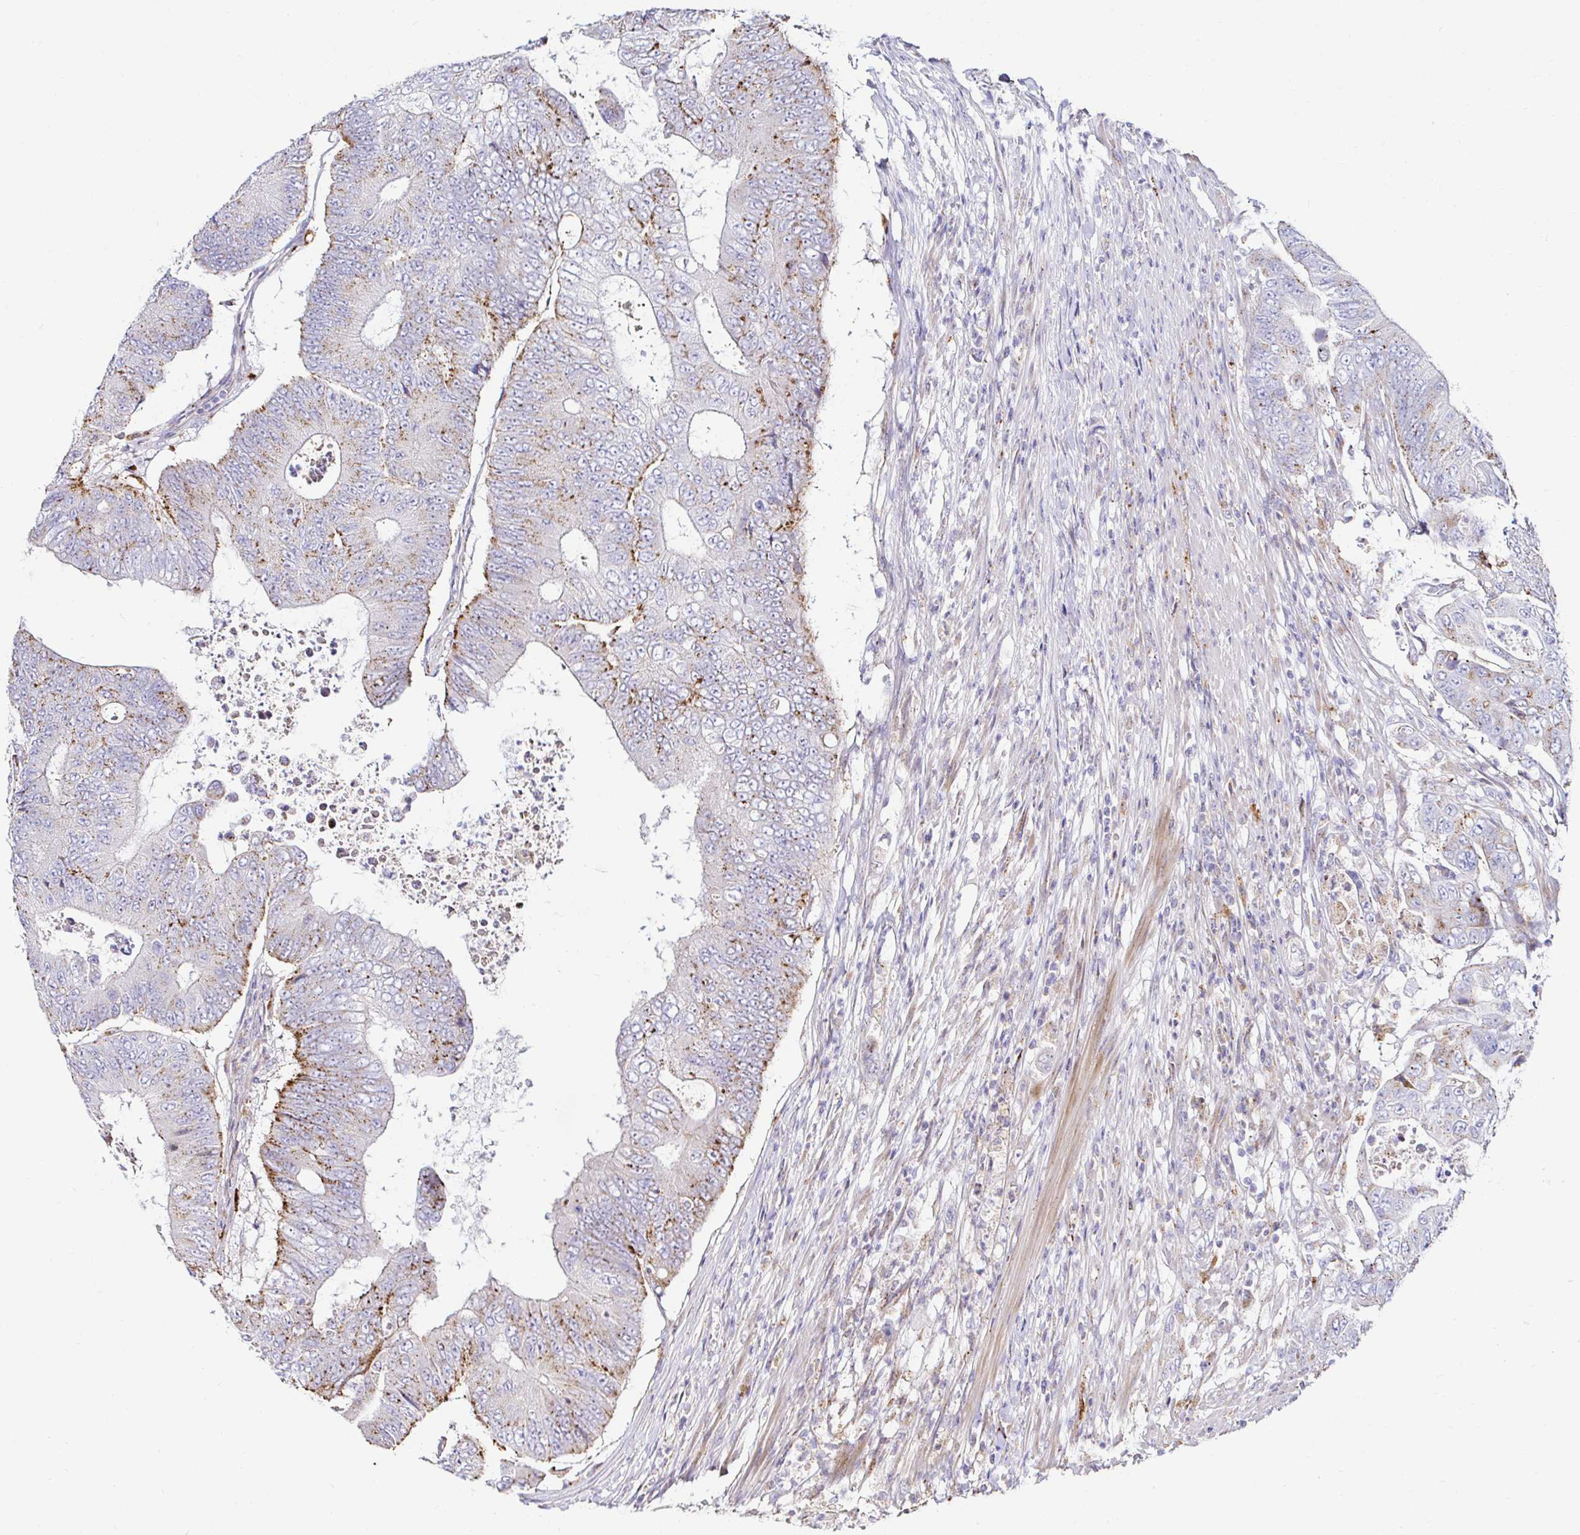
{"staining": {"intensity": "moderate", "quantity": "25%-75%", "location": "cytoplasmic/membranous"}, "tissue": "colorectal cancer", "cell_type": "Tumor cells", "image_type": "cancer", "snomed": [{"axis": "morphology", "description": "Adenocarcinoma, NOS"}, {"axis": "topography", "description": "Colon"}], "caption": "DAB (3,3'-diaminobenzidine) immunohistochemical staining of human adenocarcinoma (colorectal) displays moderate cytoplasmic/membranous protein positivity in about 25%-75% of tumor cells.", "gene": "GALNS", "patient": {"sex": "female", "age": 48}}